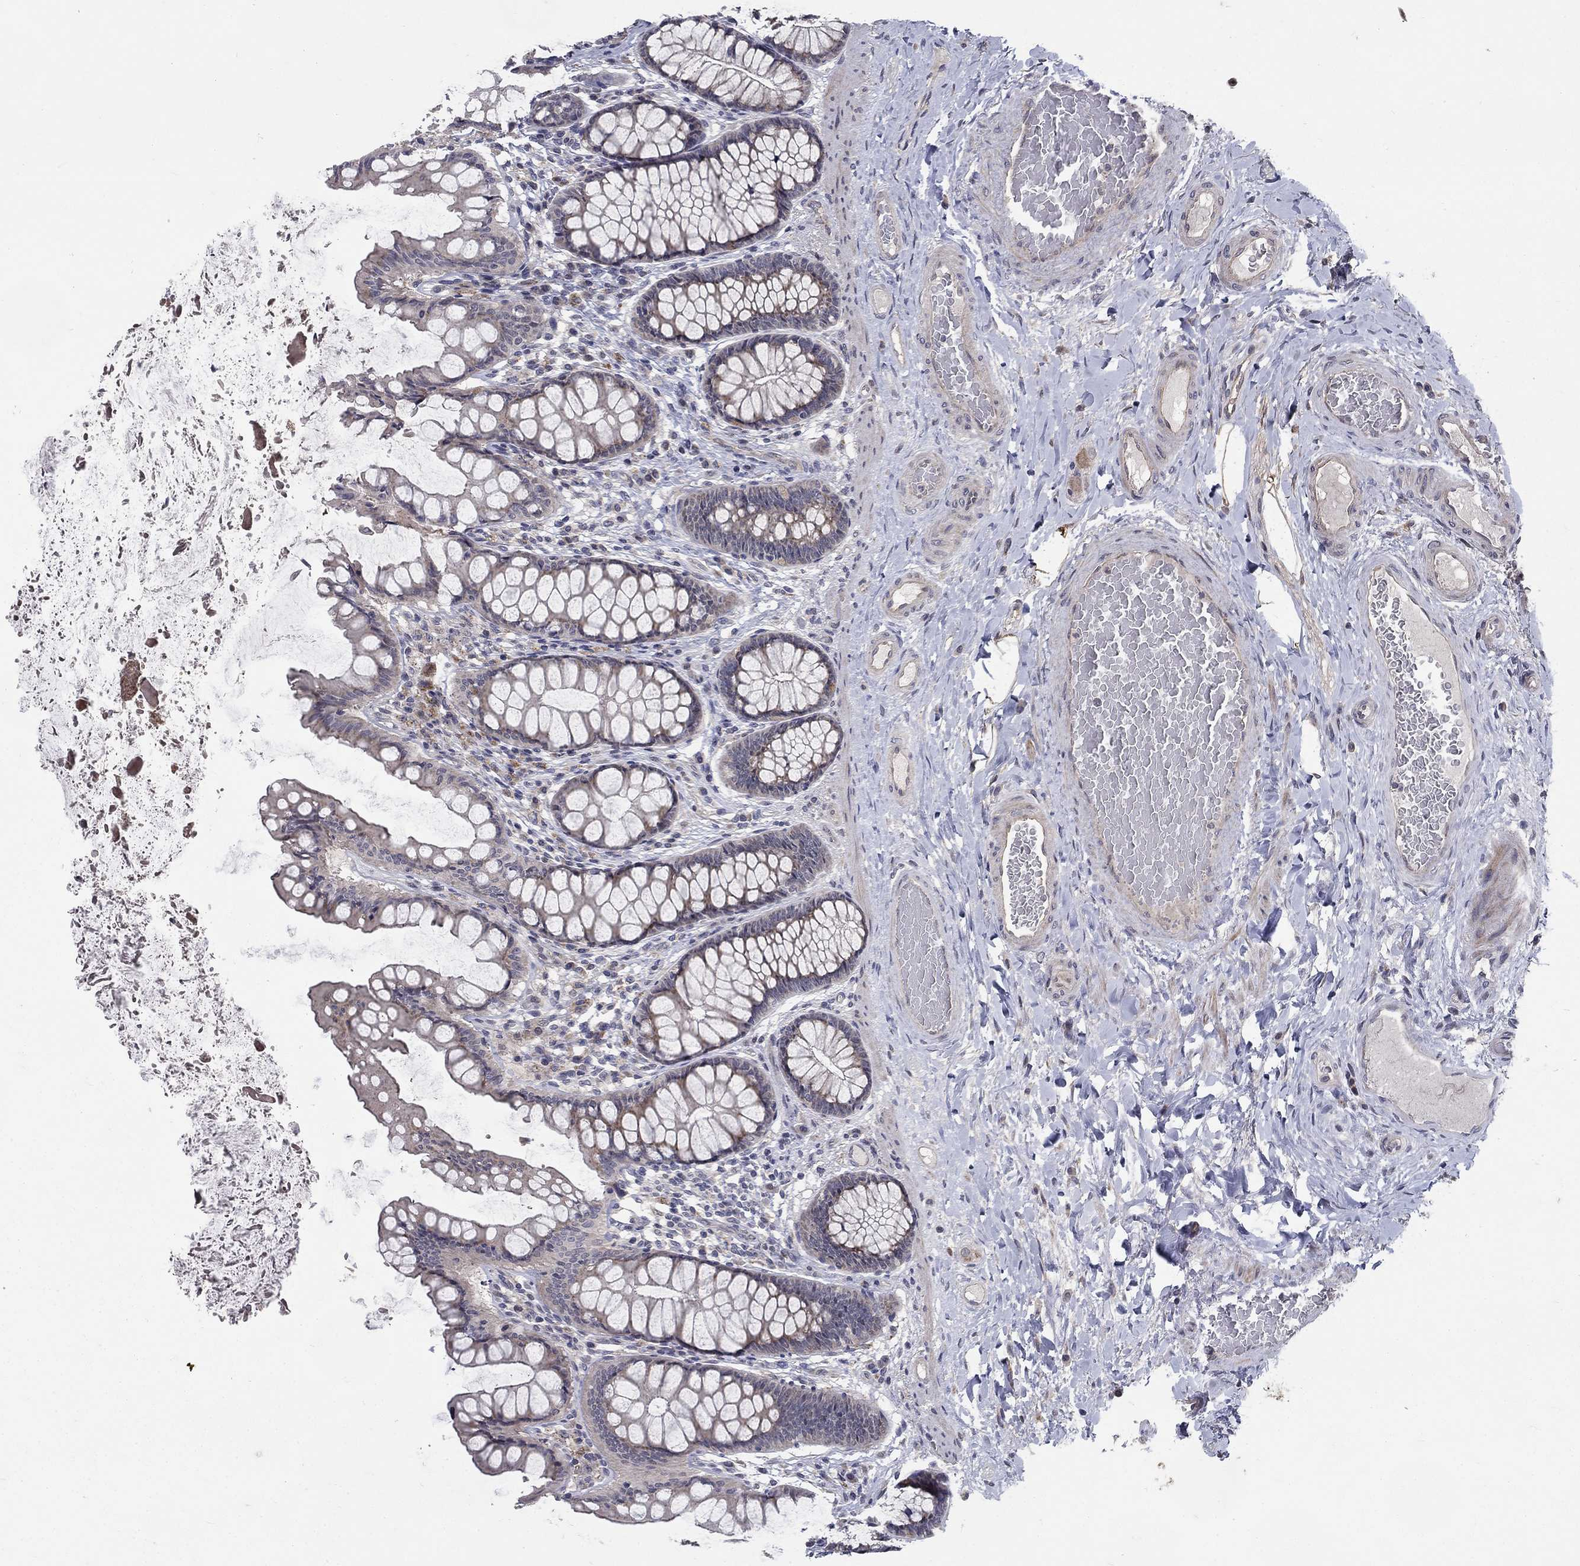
{"staining": {"intensity": "negative", "quantity": "none", "location": "none"}, "tissue": "colon", "cell_type": "Endothelial cells", "image_type": "normal", "snomed": [{"axis": "morphology", "description": "Normal tissue, NOS"}, {"axis": "topography", "description": "Colon"}], "caption": "Immunohistochemistry (IHC) photomicrograph of benign human colon stained for a protein (brown), which exhibits no positivity in endothelial cells.", "gene": "FAM3B", "patient": {"sex": "female", "age": 65}}